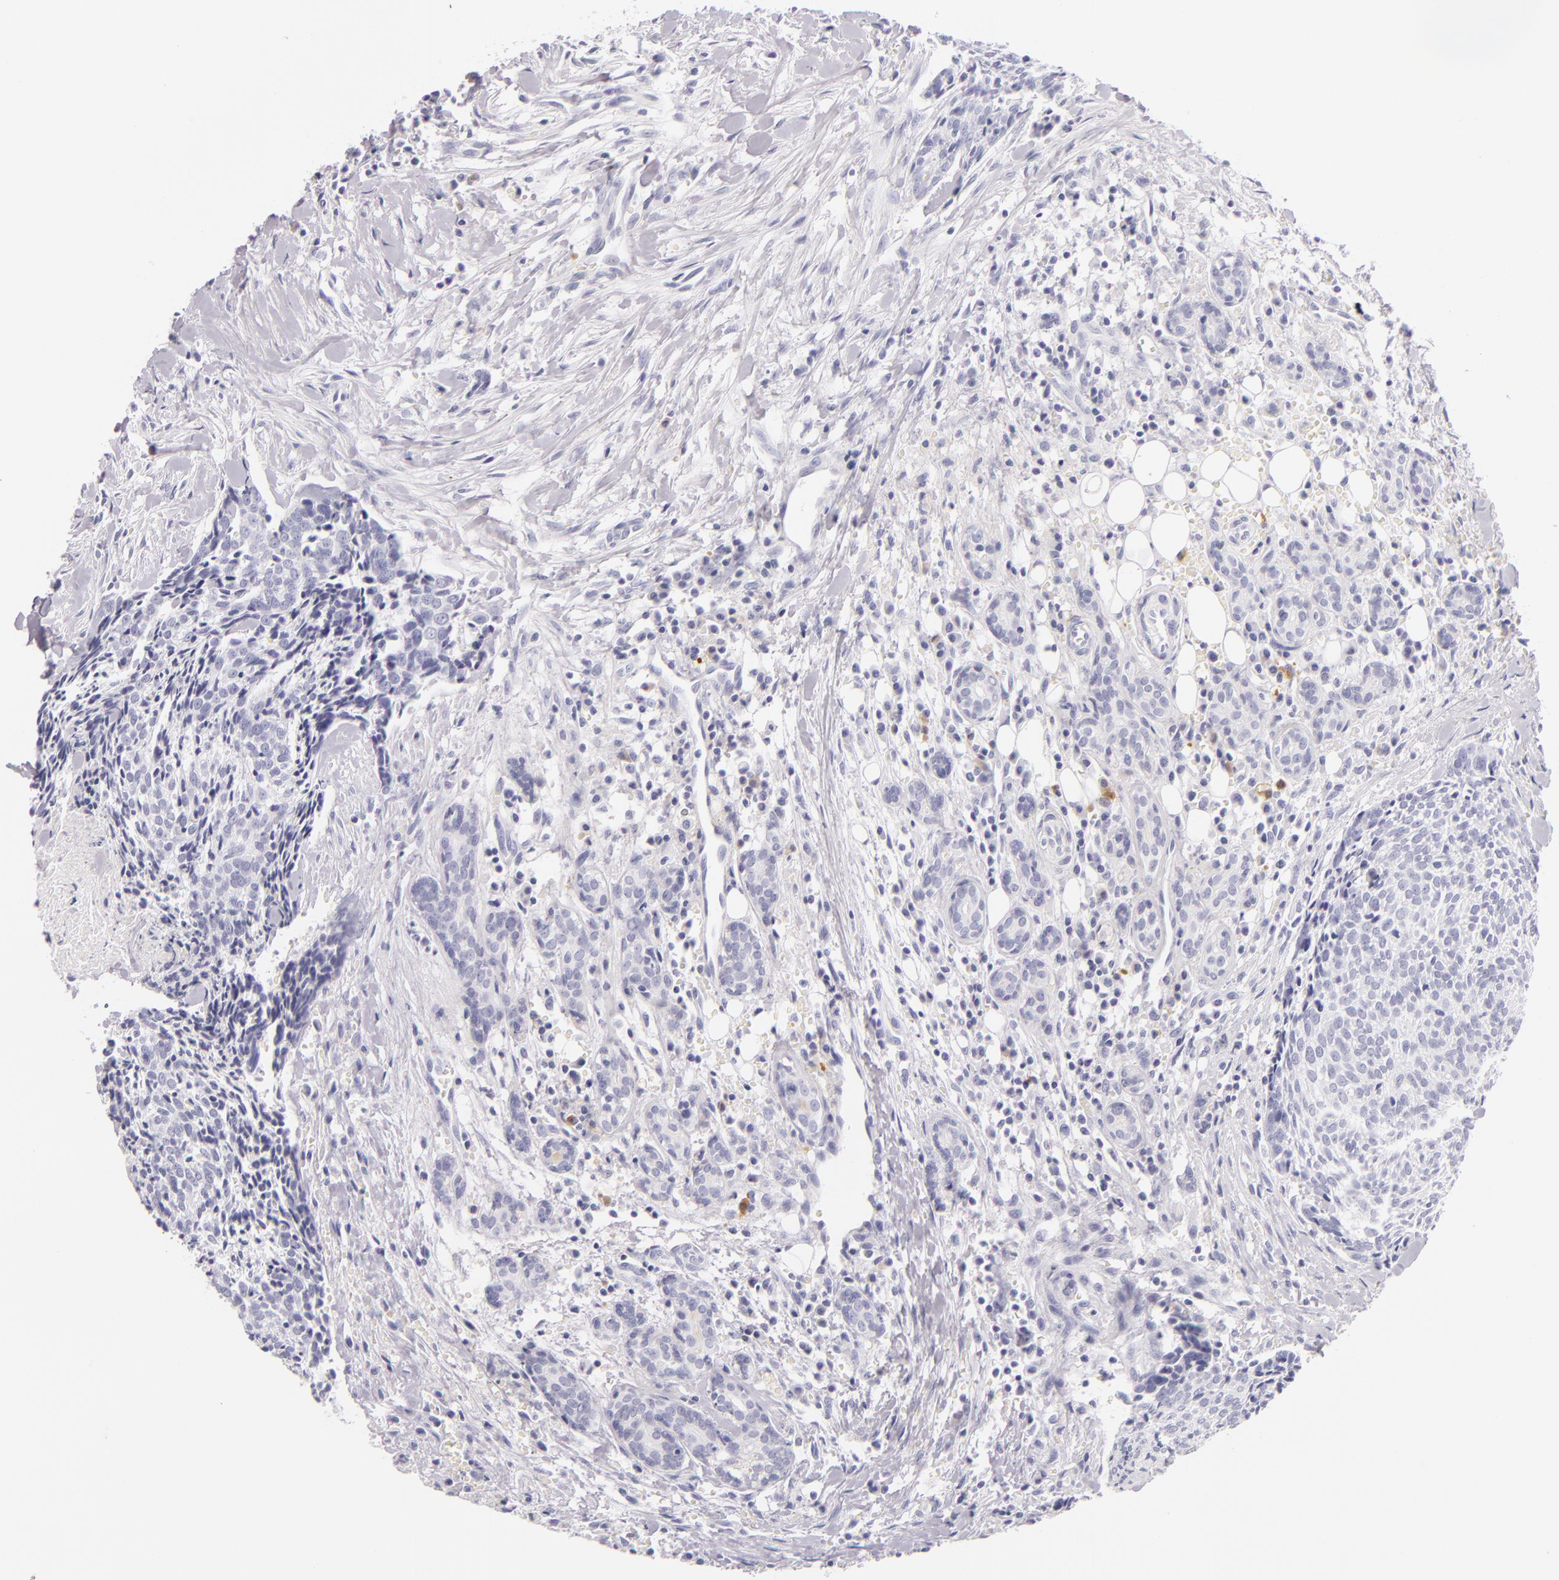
{"staining": {"intensity": "negative", "quantity": "none", "location": "none"}, "tissue": "head and neck cancer", "cell_type": "Tumor cells", "image_type": "cancer", "snomed": [{"axis": "morphology", "description": "Squamous cell carcinoma, NOS"}, {"axis": "topography", "description": "Salivary gland"}, {"axis": "topography", "description": "Head-Neck"}], "caption": "Histopathology image shows no significant protein expression in tumor cells of head and neck cancer (squamous cell carcinoma).", "gene": "INA", "patient": {"sex": "male", "age": 70}}